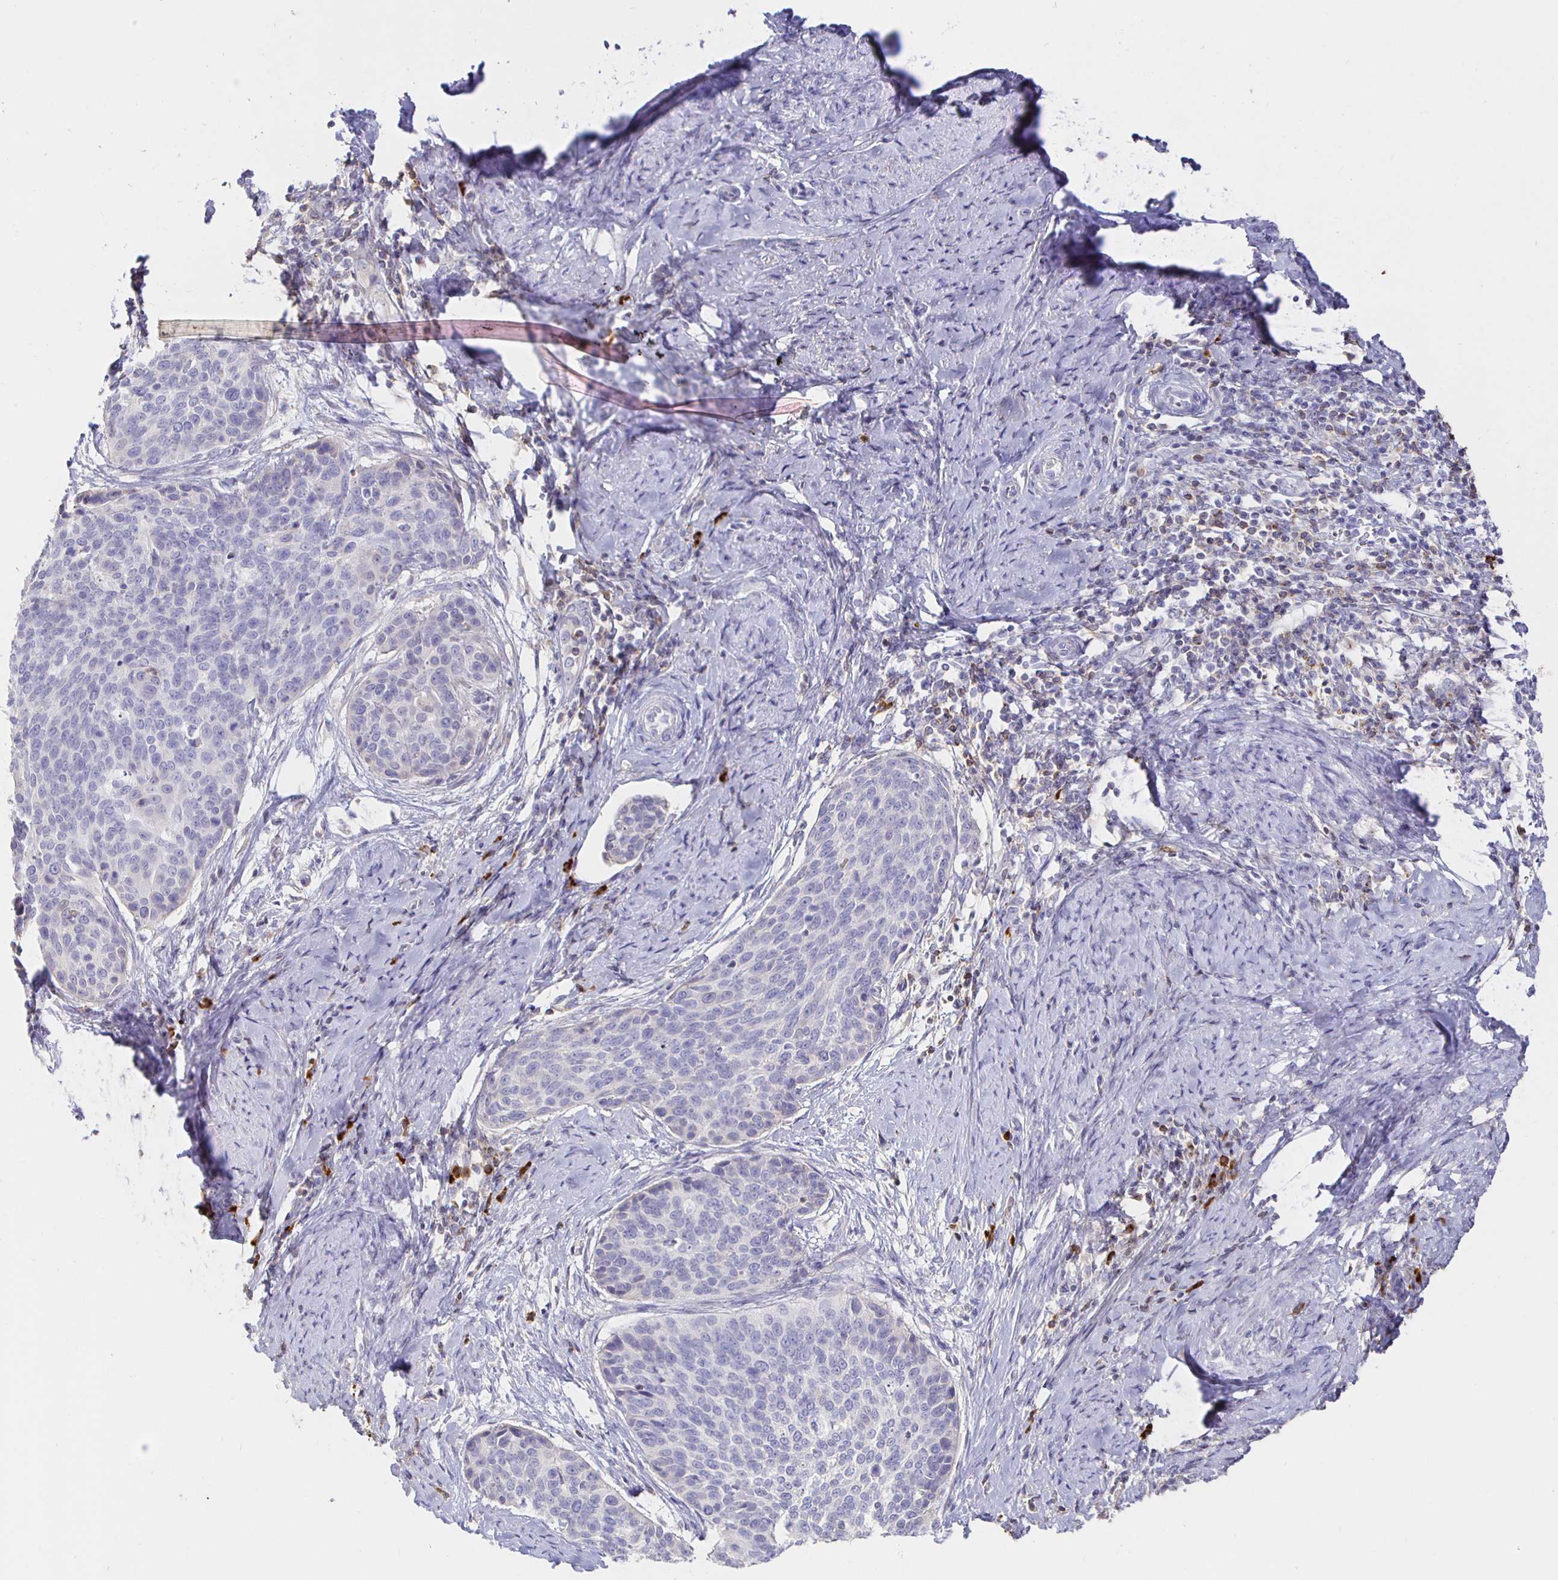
{"staining": {"intensity": "negative", "quantity": "none", "location": "none"}, "tissue": "cervical cancer", "cell_type": "Tumor cells", "image_type": "cancer", "snomed": [{"axis": "morphology", "description": "Squamous cell carcinoma, NOS"}, {"axis": "topography", "description": "Cervix"}], "caption": "Image shows no significant protein positivity in tumor cells of cervical cancer (squamous cell carcinoma).", "gene": "CXCR3", "patient": {"sex": "female", "age": 69}}